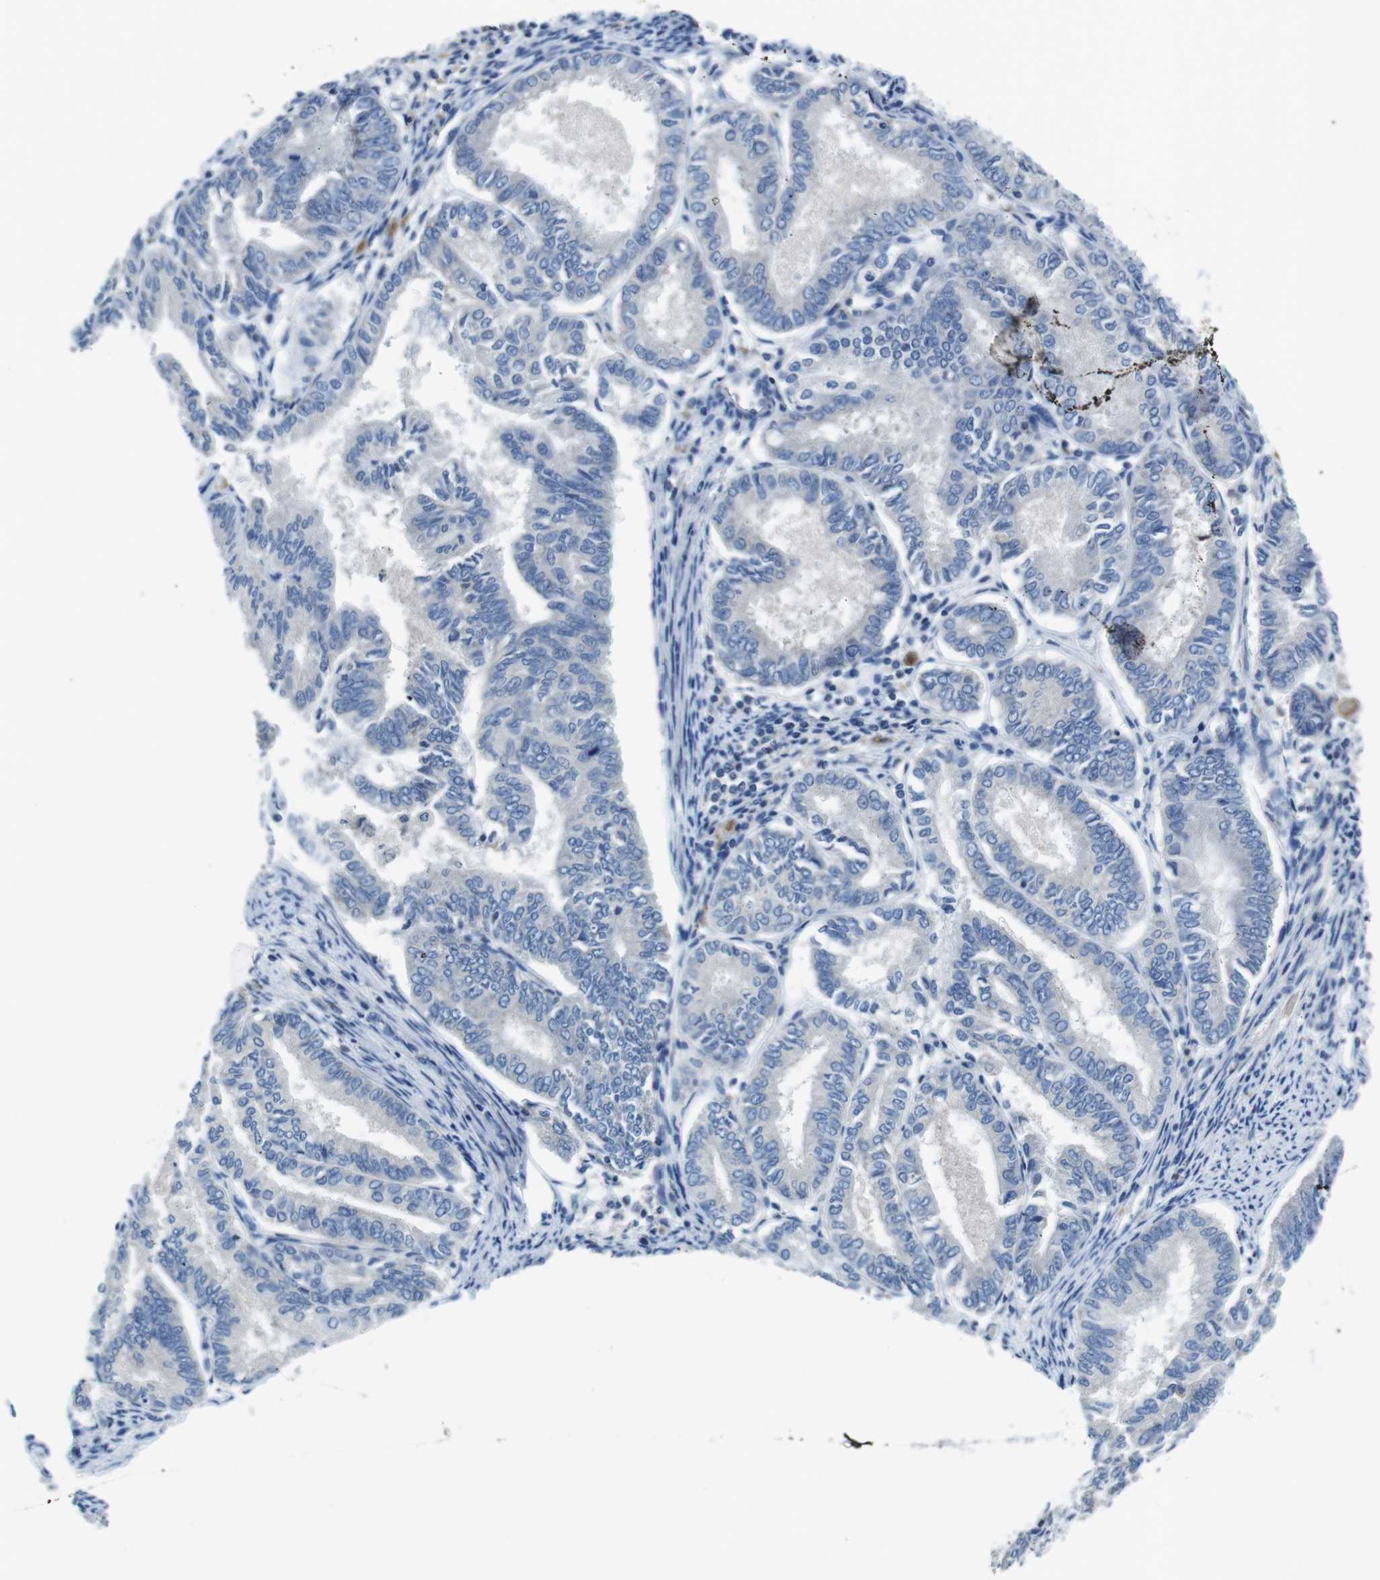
{"staining": {"intensity": "negative", "quantity": "none", "location": "none"}, "tissue": "endometrial cancer", "cell_type": "Tumor cells", "image_type": "cancer", "snomed": [{"axis": "morphology", "description": "Adenocarcinoma, NOS"}, {"axis": "topography", "description": "Endometrium"}], "caption": "Tumor cells show no significant staining in endometrial cancer (adenocarcinoma). (Stains: DAB (3,3'-diaminobenzidine) IHC with hematoxylin counter stain, Microscopy: brightfield microscopy at high magnification).", "gene": "PIK3CD", "patient": {"sex": "female", "age": 86}}